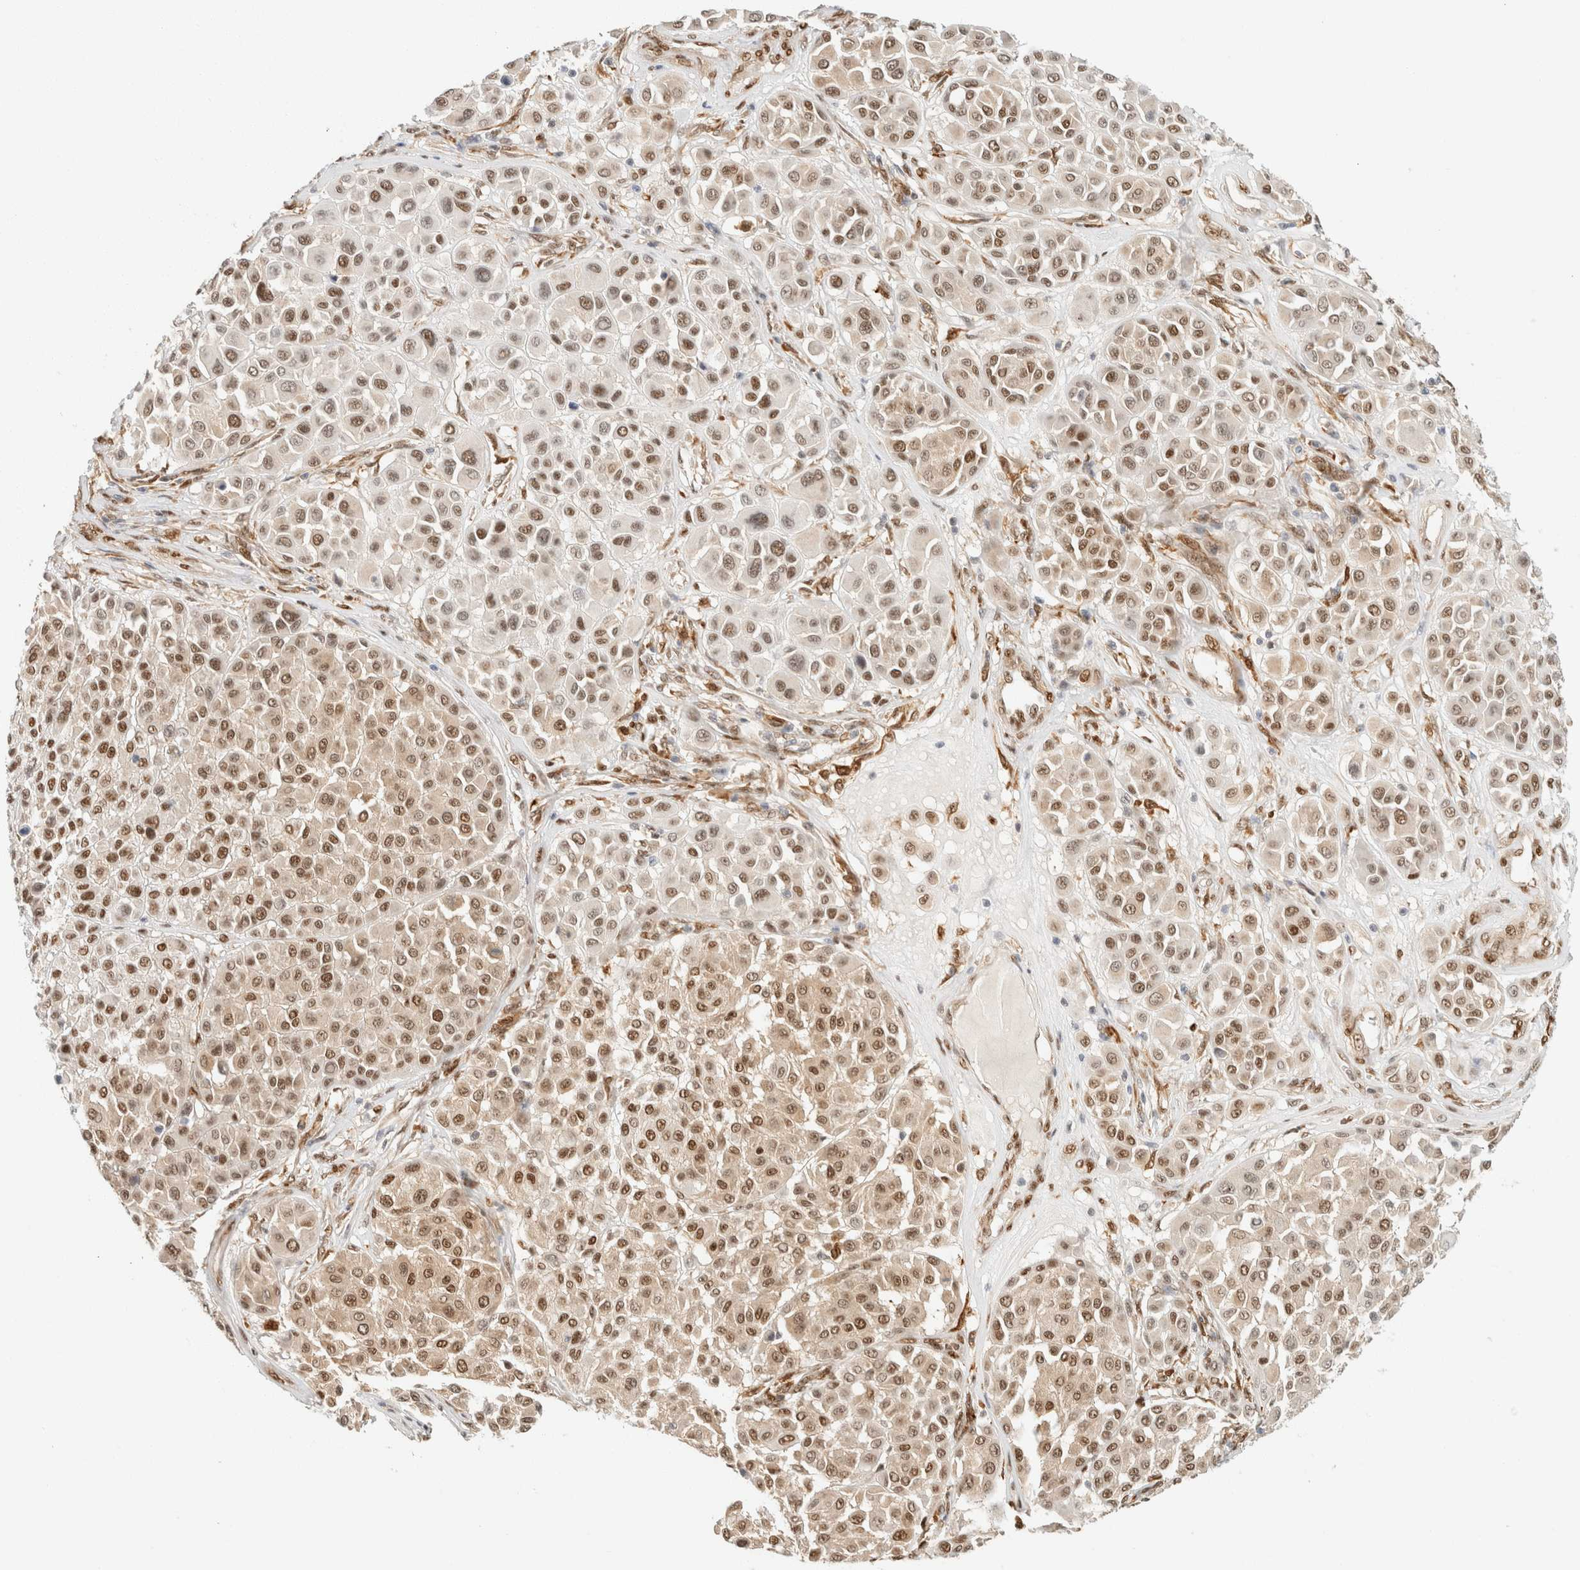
{"staining": {"intensity": "moderate", "quantity": ">75%", "location": "nuclear"}, "tissue": "melanoma", "cell_type": "Tumor cells", "image_type": "cancer", "snomed": [{"axis": "morphology", "description": "Malignant melanoma, Metastatic site"}, {"axis": "topography", "description": "Soft tissue"}], "caption": "The photomicrograph demonstrates a brown stain indicating the presence of a protein in the nuclear of tumor cells in malignant melanoma (metastatic site).", "gene": "ZNF768", "patient": {"sex": "male", "age": 41}}